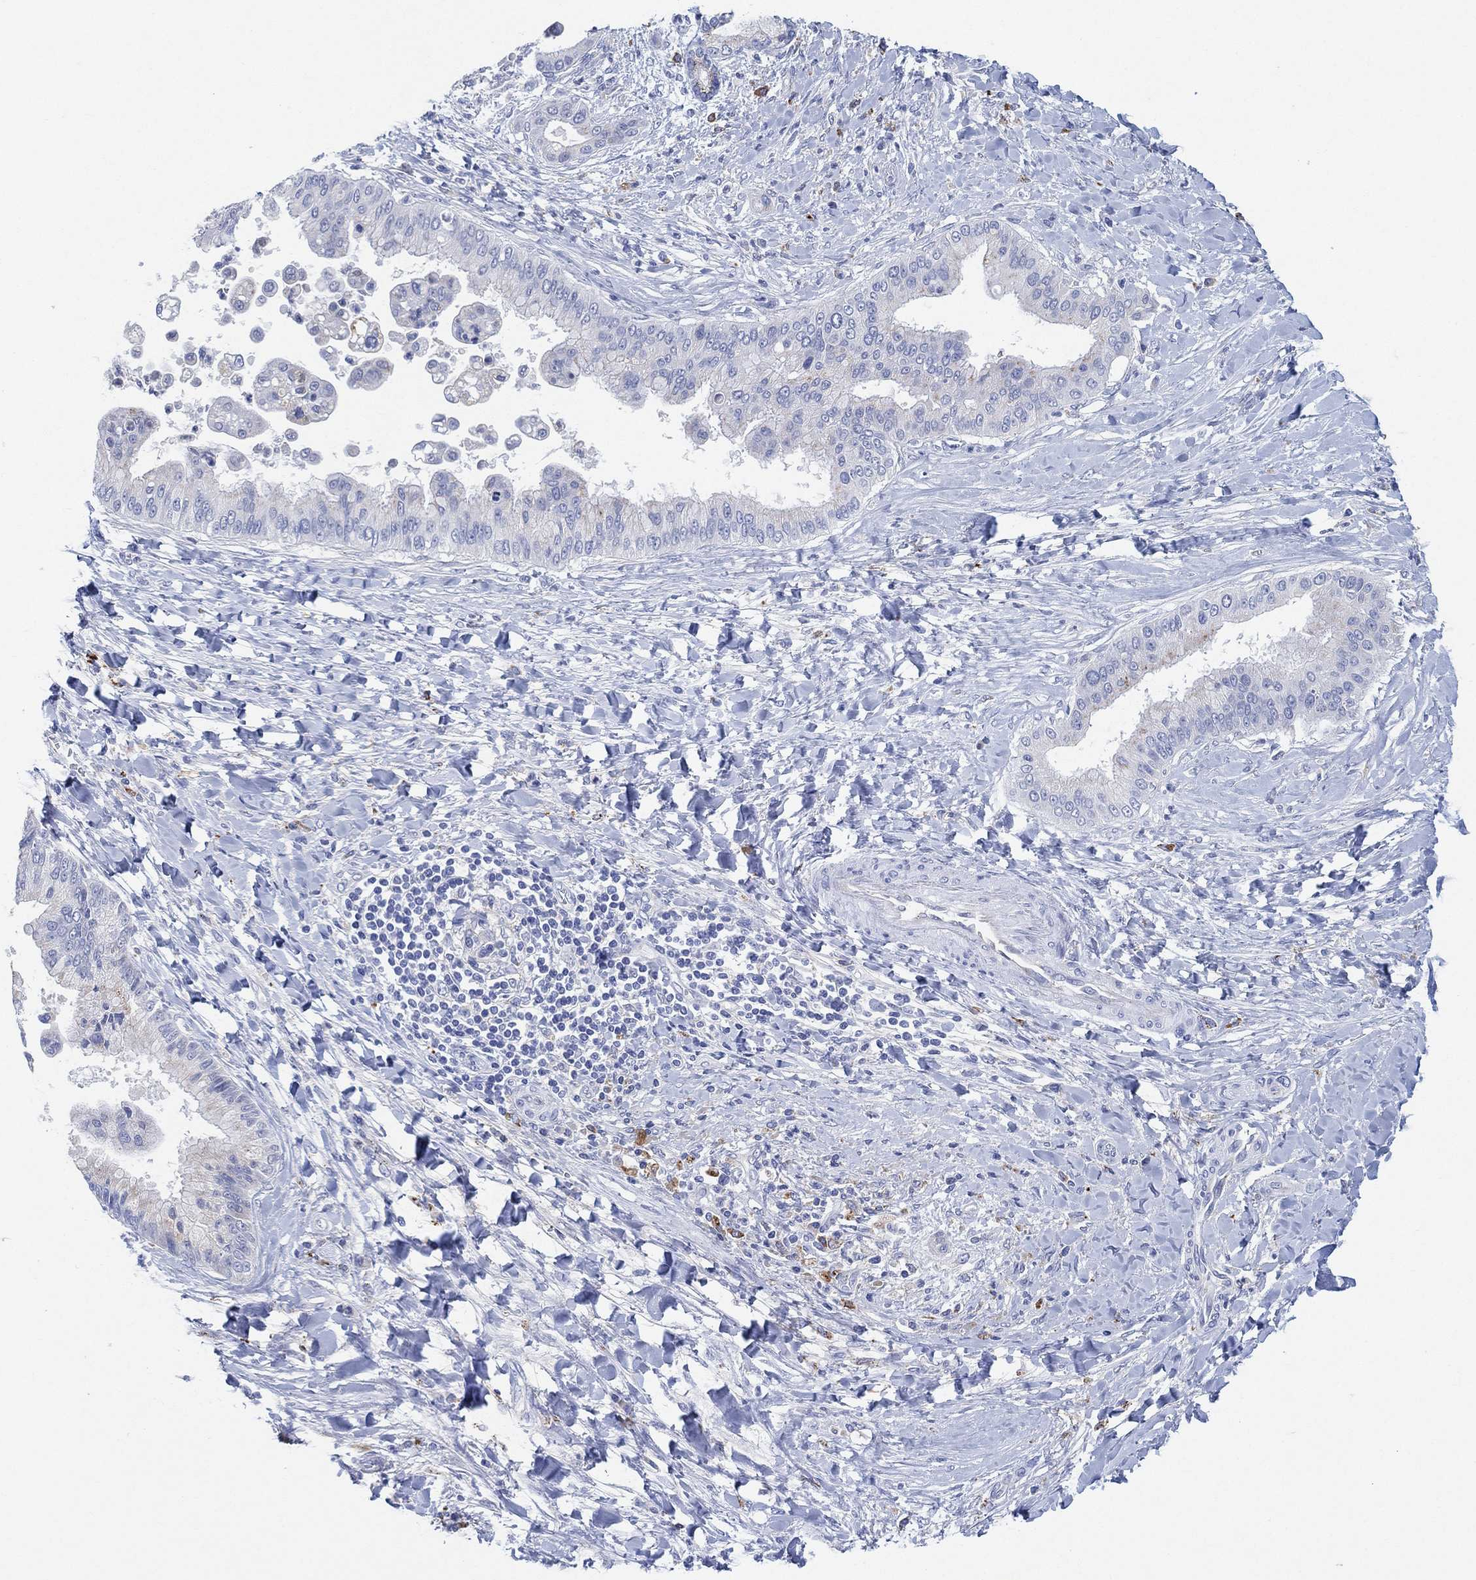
{"staining": {"intensity": "negative", "quantity": "none", "location": "none"}, "tissue": "liver cancer", "cell_type": "Tumor cells", "image_type": "cancer", "snomed": [{"axis": "morphology", "description": "Cholangiocarcinoma"}, {"axis": "topography", "description": "Liver"}], "caption": "The histopathology image demonstrates no significant staining in tumor cells of liver cholangiocarcinoma. (Stains: DAB (3,3'-diaminobenzidine) immunohistochemistry with hematoxylin counter stain, Microscopy: brightfield microscopy at high magnification).", "gene": "GALNS", "patient": {"sex": "female", "age": 54}}